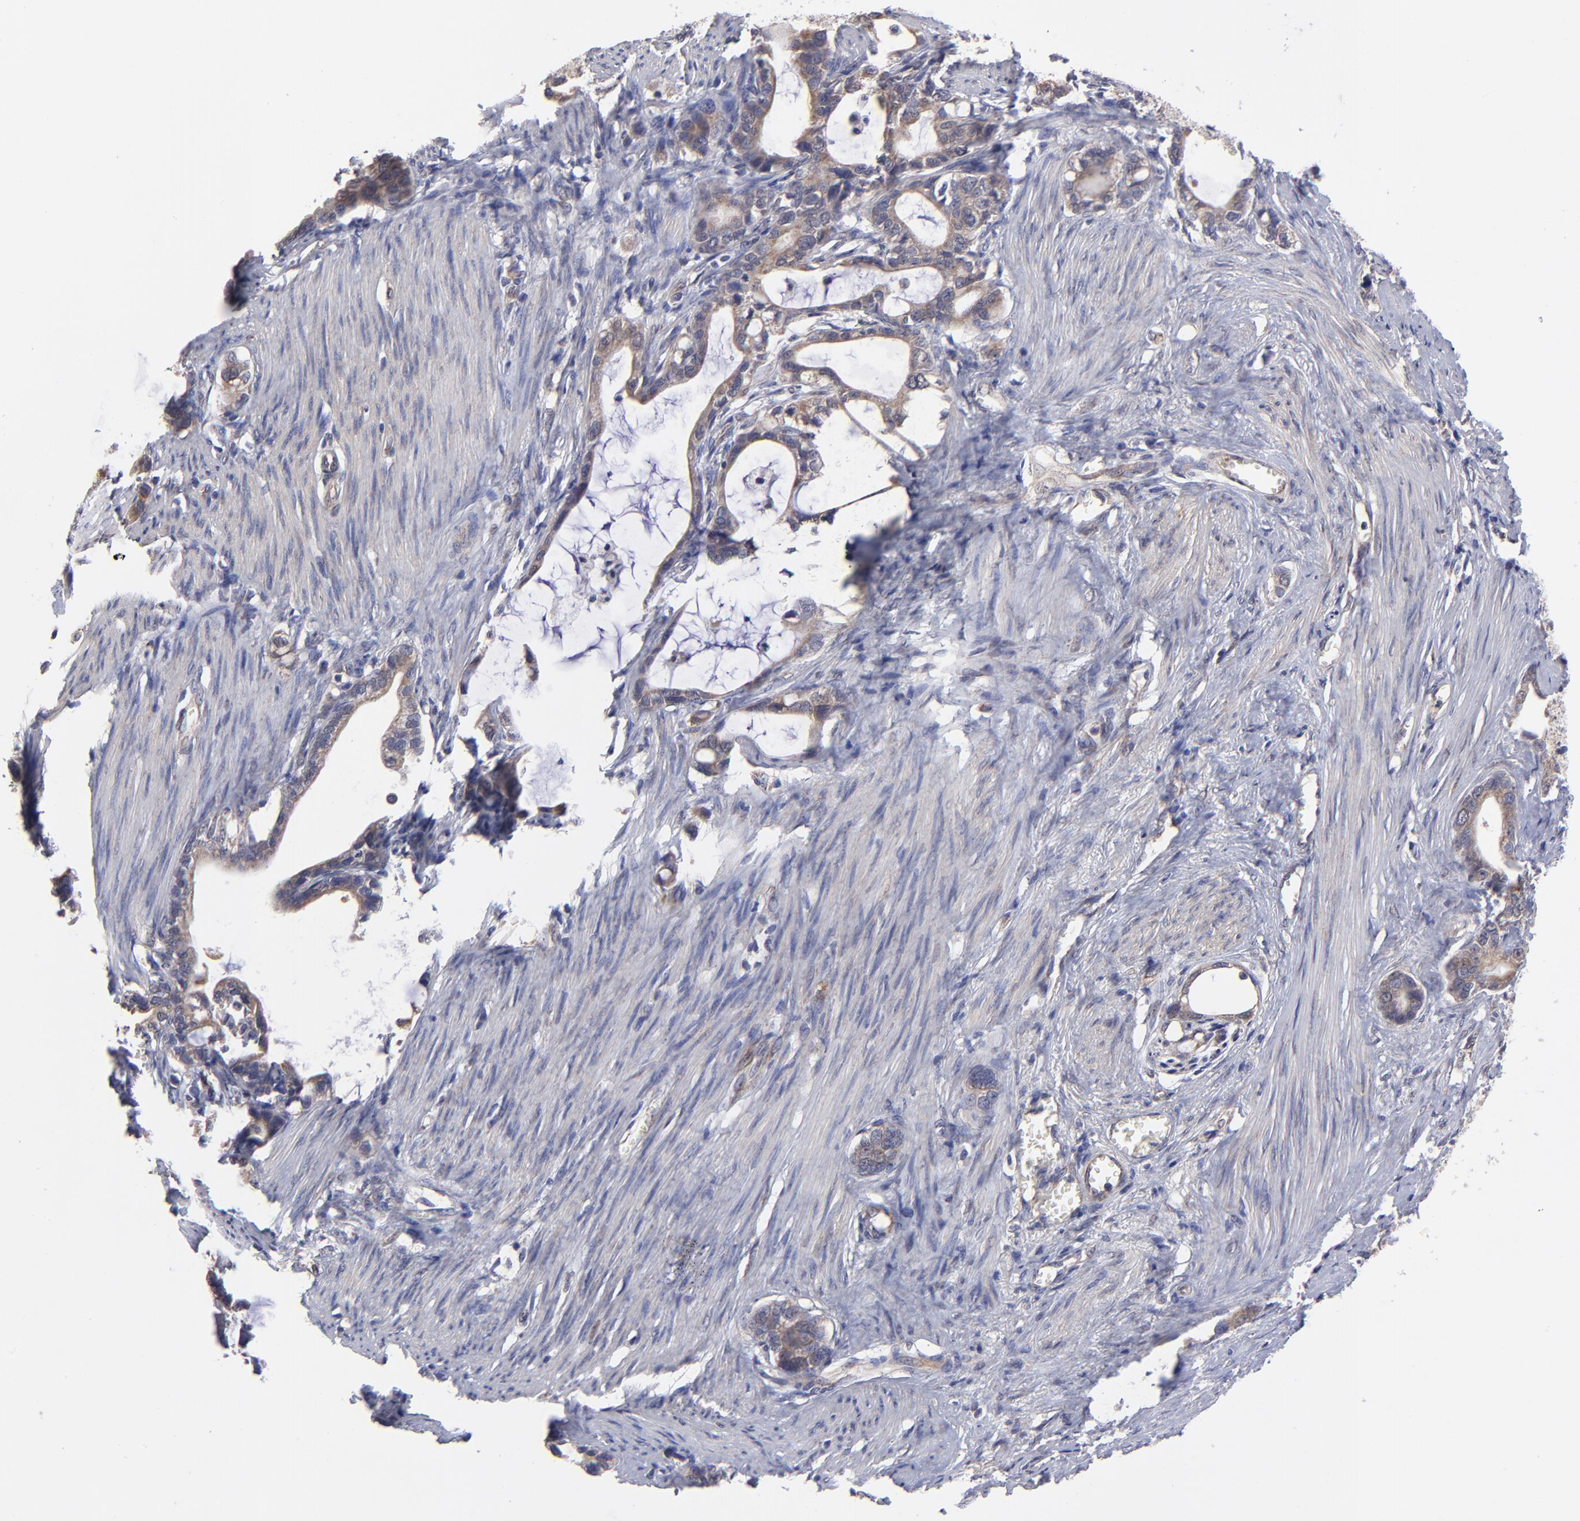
{"staining": {"intensity": "moderate", "quantity": ">75%", "location": "cytoplasmic/membranous"}, "tissue": "stomach cancer", "cell_type": "Tumor cells", "image_type": "cancer", "snomed": [{"axis": "morphology", "description": "Adenocarcinoma, NOS"}, {"axis": "topography", "description": "Stomach"}], "caption": "Immunohistochemical staining of stomach cancer displays medium levels of moderate cytoplasmic/membranous staining in approximately >75% of tumor cells.", "gene": "UBE2H", "patient": {"sex": "female", "age": 75}}